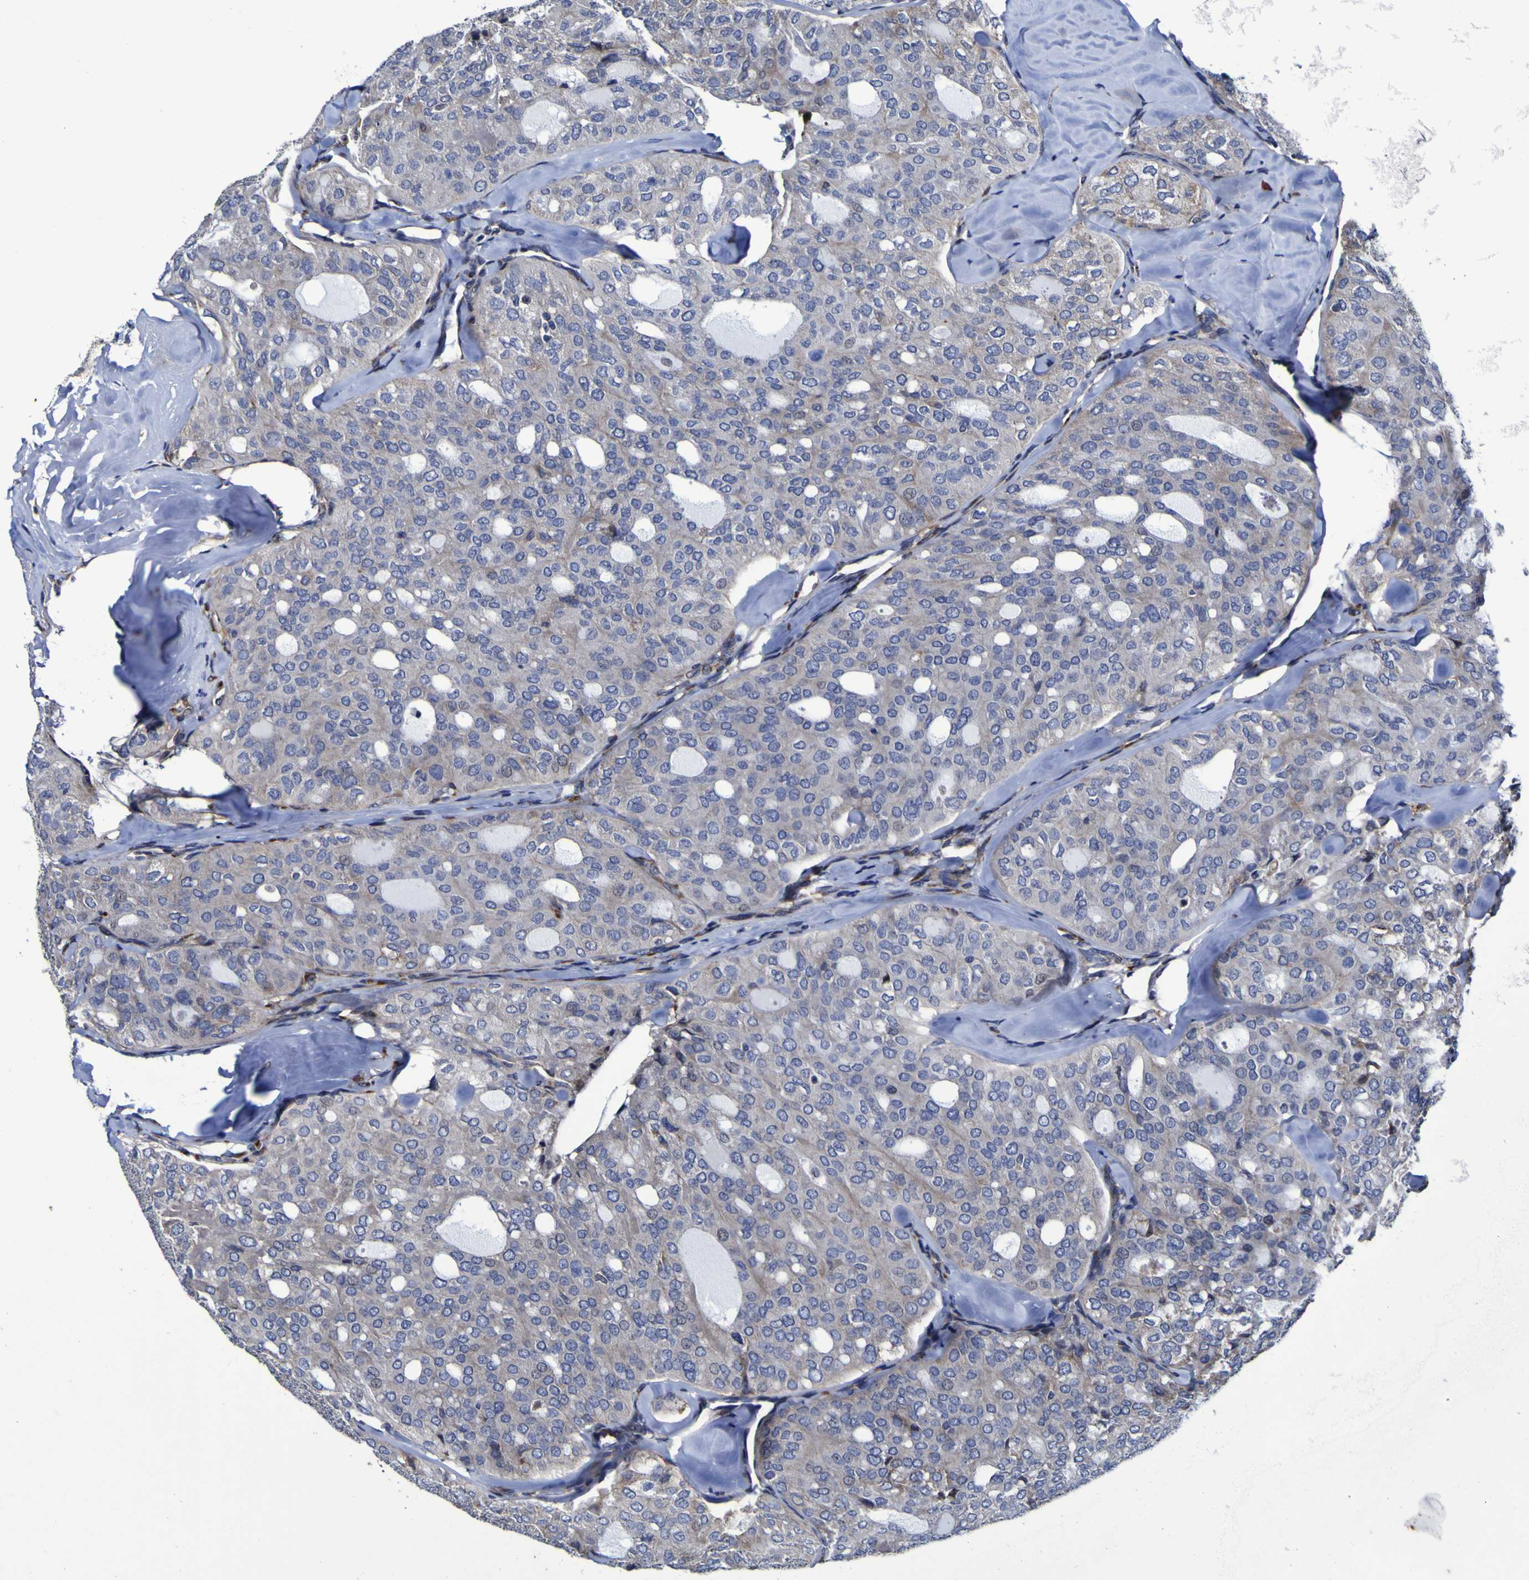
{"staining": {"intensity": "weak", "quantity": "<25%", "location": "cytoplasmic/membranous"}, "tissue": "thyroid cancer", "cell_type": "Tumor cells", "image_type": "cancer", "snomed": [{"axis": "morphology", "description": "Follicular adenoma carcinoma, NOS"}, {"axis": "topography", "description": "Thyroid gland"}], "caption": "The IHC photomicrograph has no significant expression in tumor cells of thyroid follicular adenoma carcinoma tissue.", "gene": "P3H1", "patient": {"sex": "male", "age": 75}}